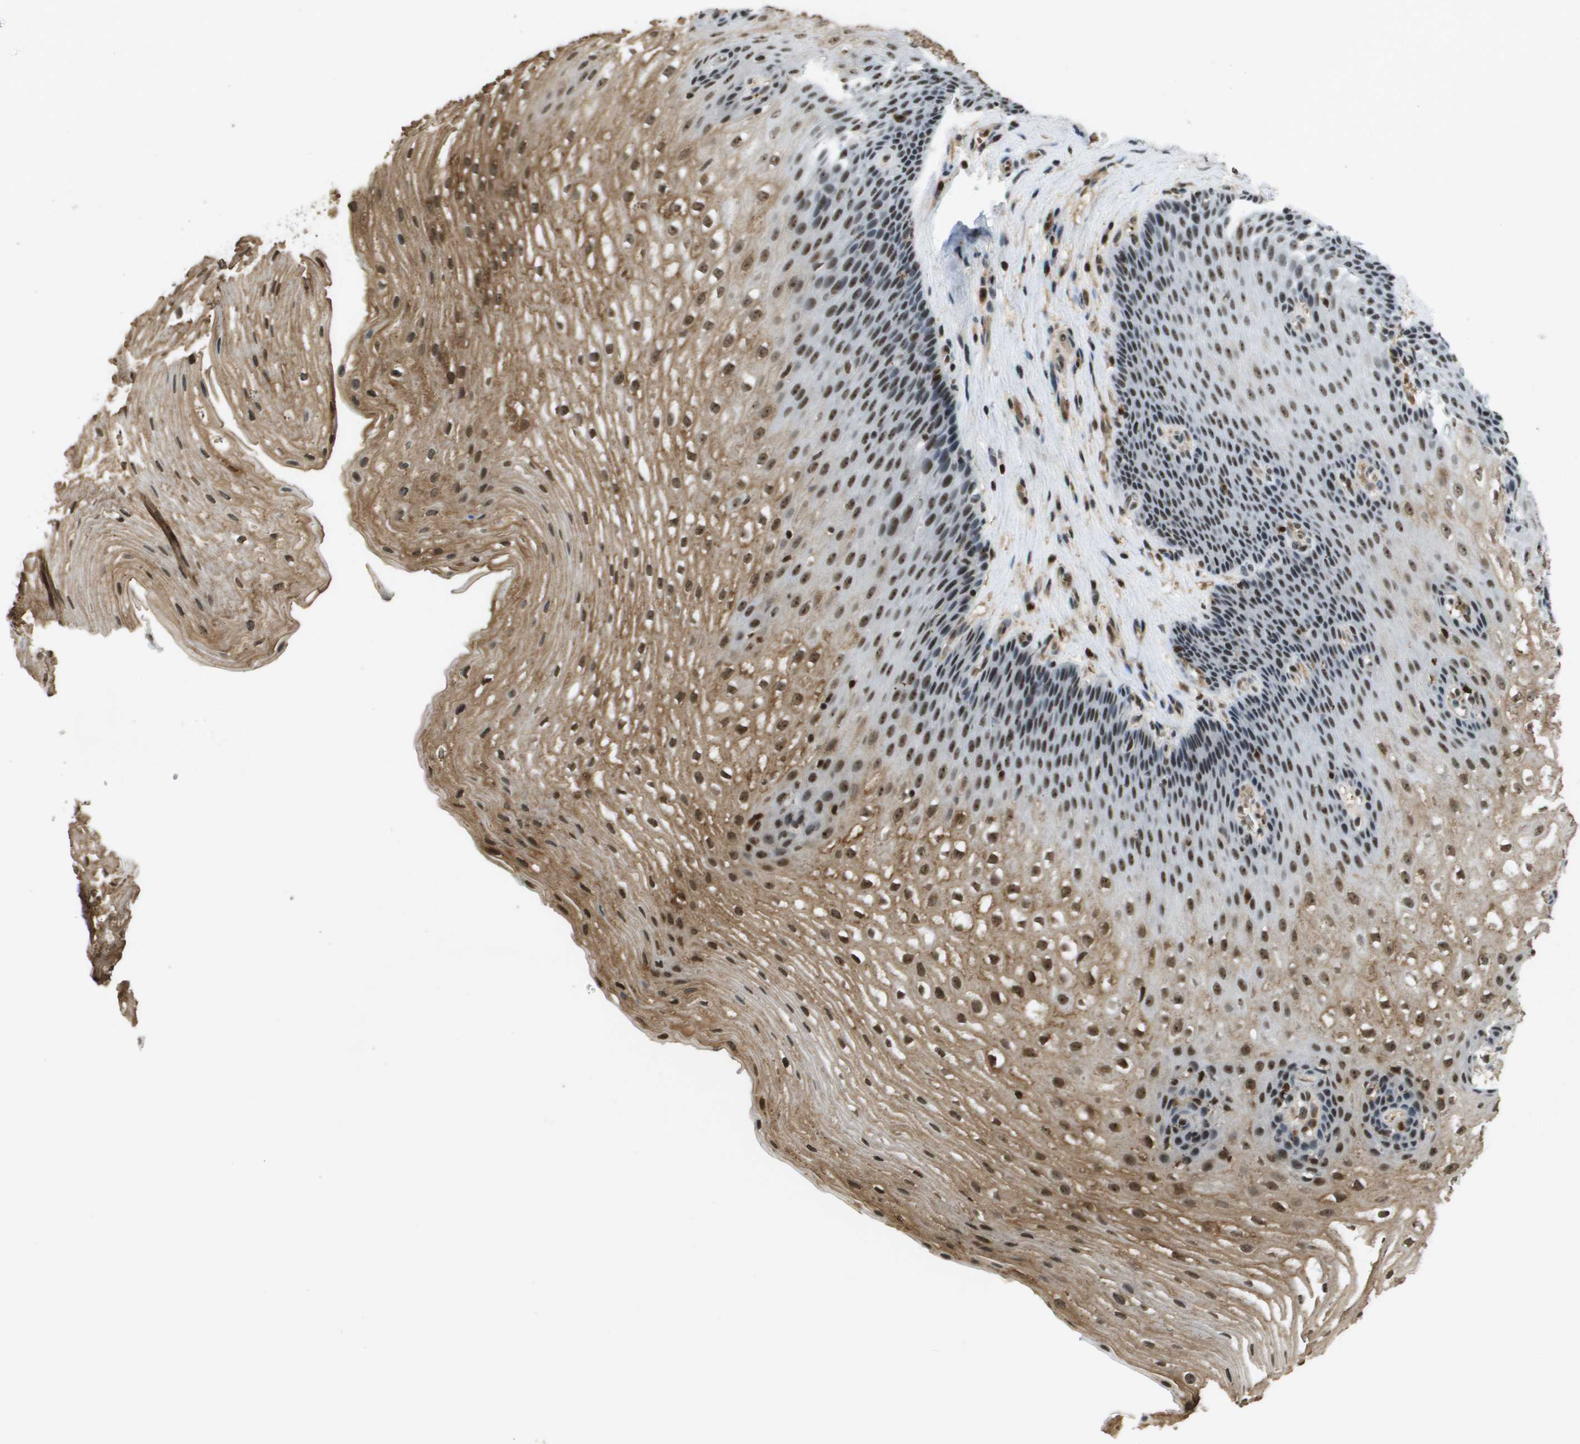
{"staining": {"intensity": "strong", "quantity": "25%-75%", "location": "cytoplasmic/membranous,nuclear"}, "tissue": "esophagus", "cell_type": "Squamous epithelial cells", "image_type": "normal", "snomed": [{"axis": "morphology", "description": "Normal tissue, NOS"}, {"axis": "topography", "description": "Esophagus"}], "caption": "High-power microscopy captured an immunohistochemistry micrograph of benign esophagus, revealing strong cytoplasmic/membranous,nuclear expression in approximately 25%-75% of squamous epithelial cells. (brown staining indicates protein expression, while blue staining denotes nuclei).", "gene": "EP400", "patient": {"sex": "male", "age": 48}}